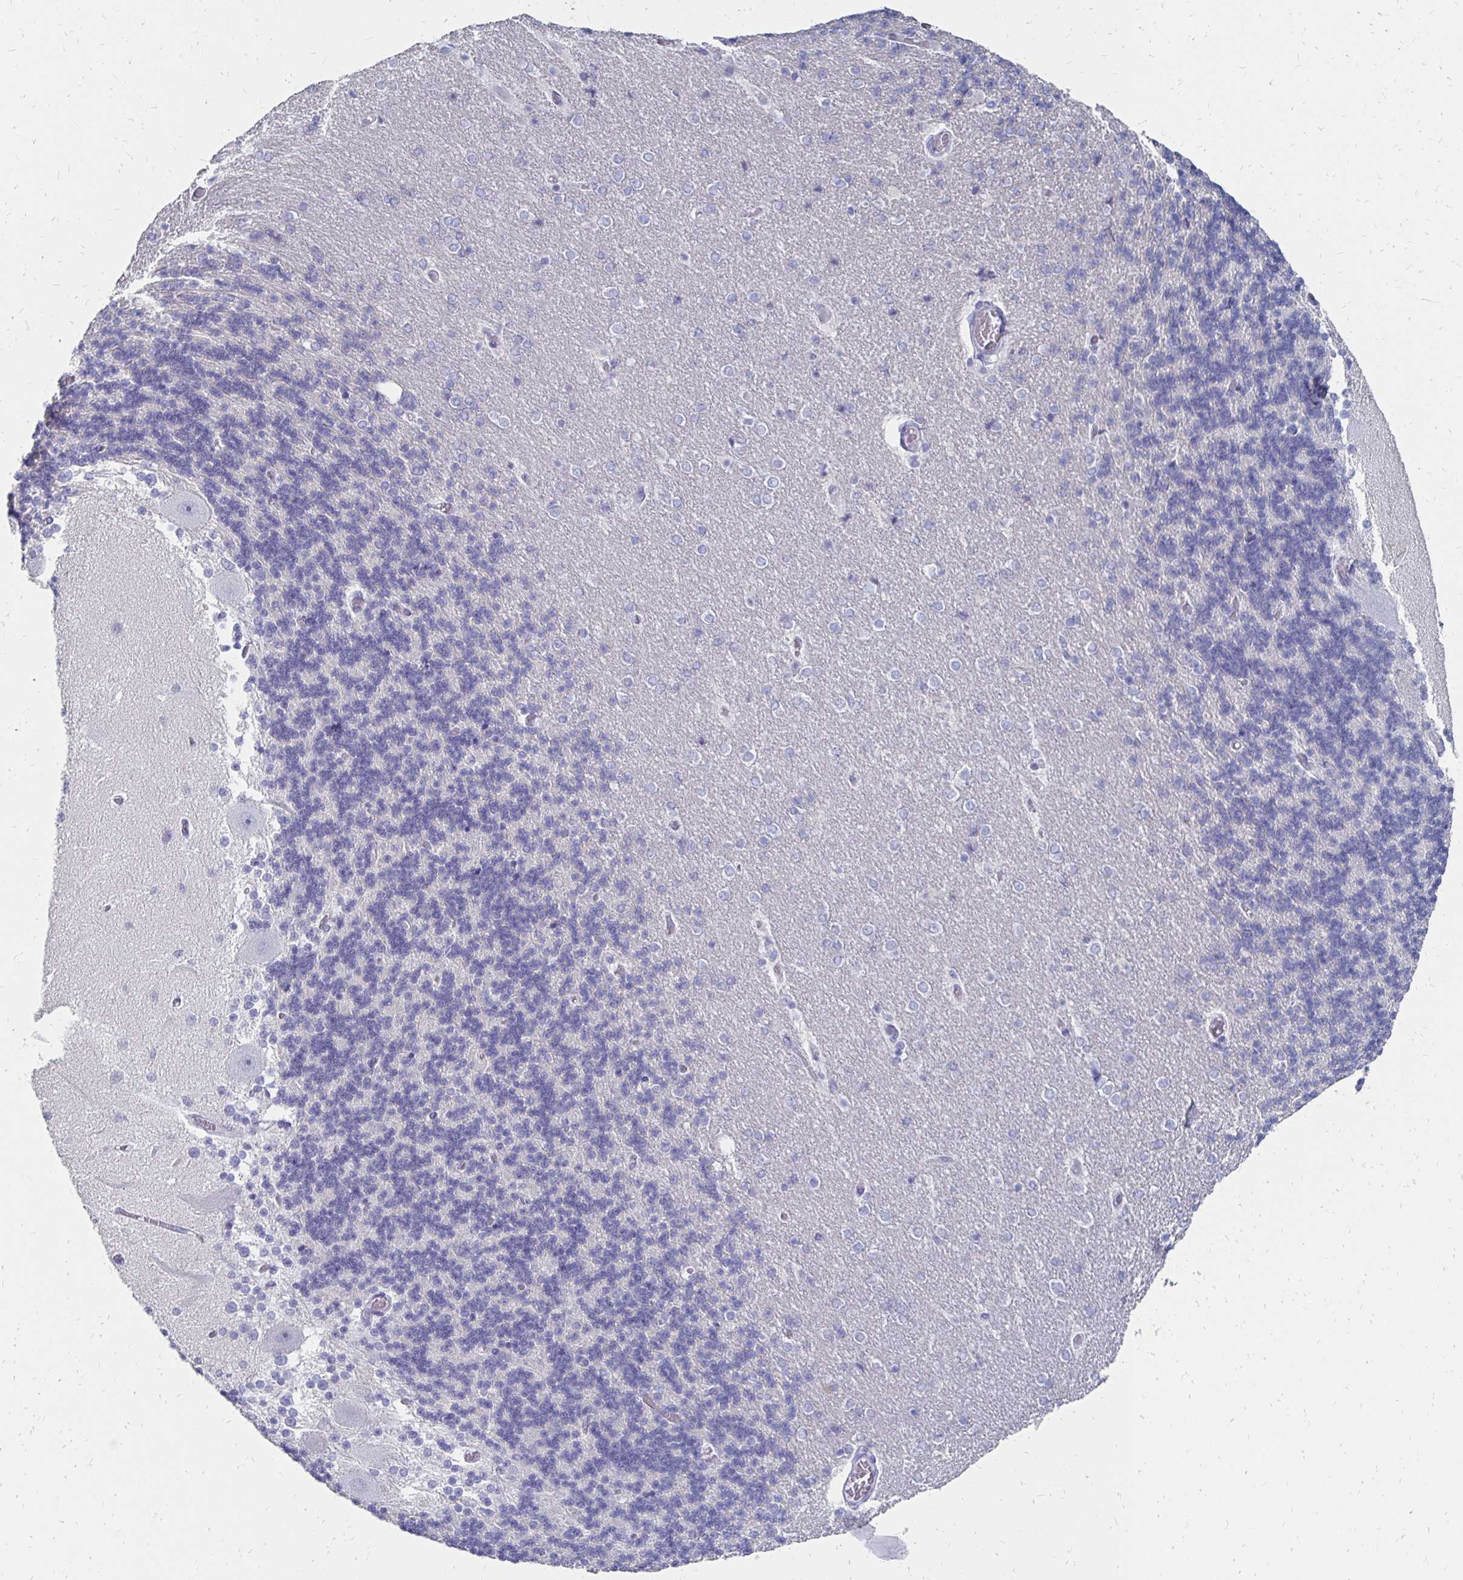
{"staining": {"intensity": "negative", "quantity": "none", "location": "none"}, "tissue": "cerebellum", "cell_type": "Cells in granular layer", "image_type": "normal", "snomed": [{"axis": "morphology", "description": "Normal tissue, NOS"}, {"axis": "topography", "description": "Cerebellum"}], "caption": "Cerebellum stained for a protein using immunohistochemistry (IHC) displays no expression cells in granular layer.", "gene": "SYCP3", "patient": {"sex": "female", "age": 54}}